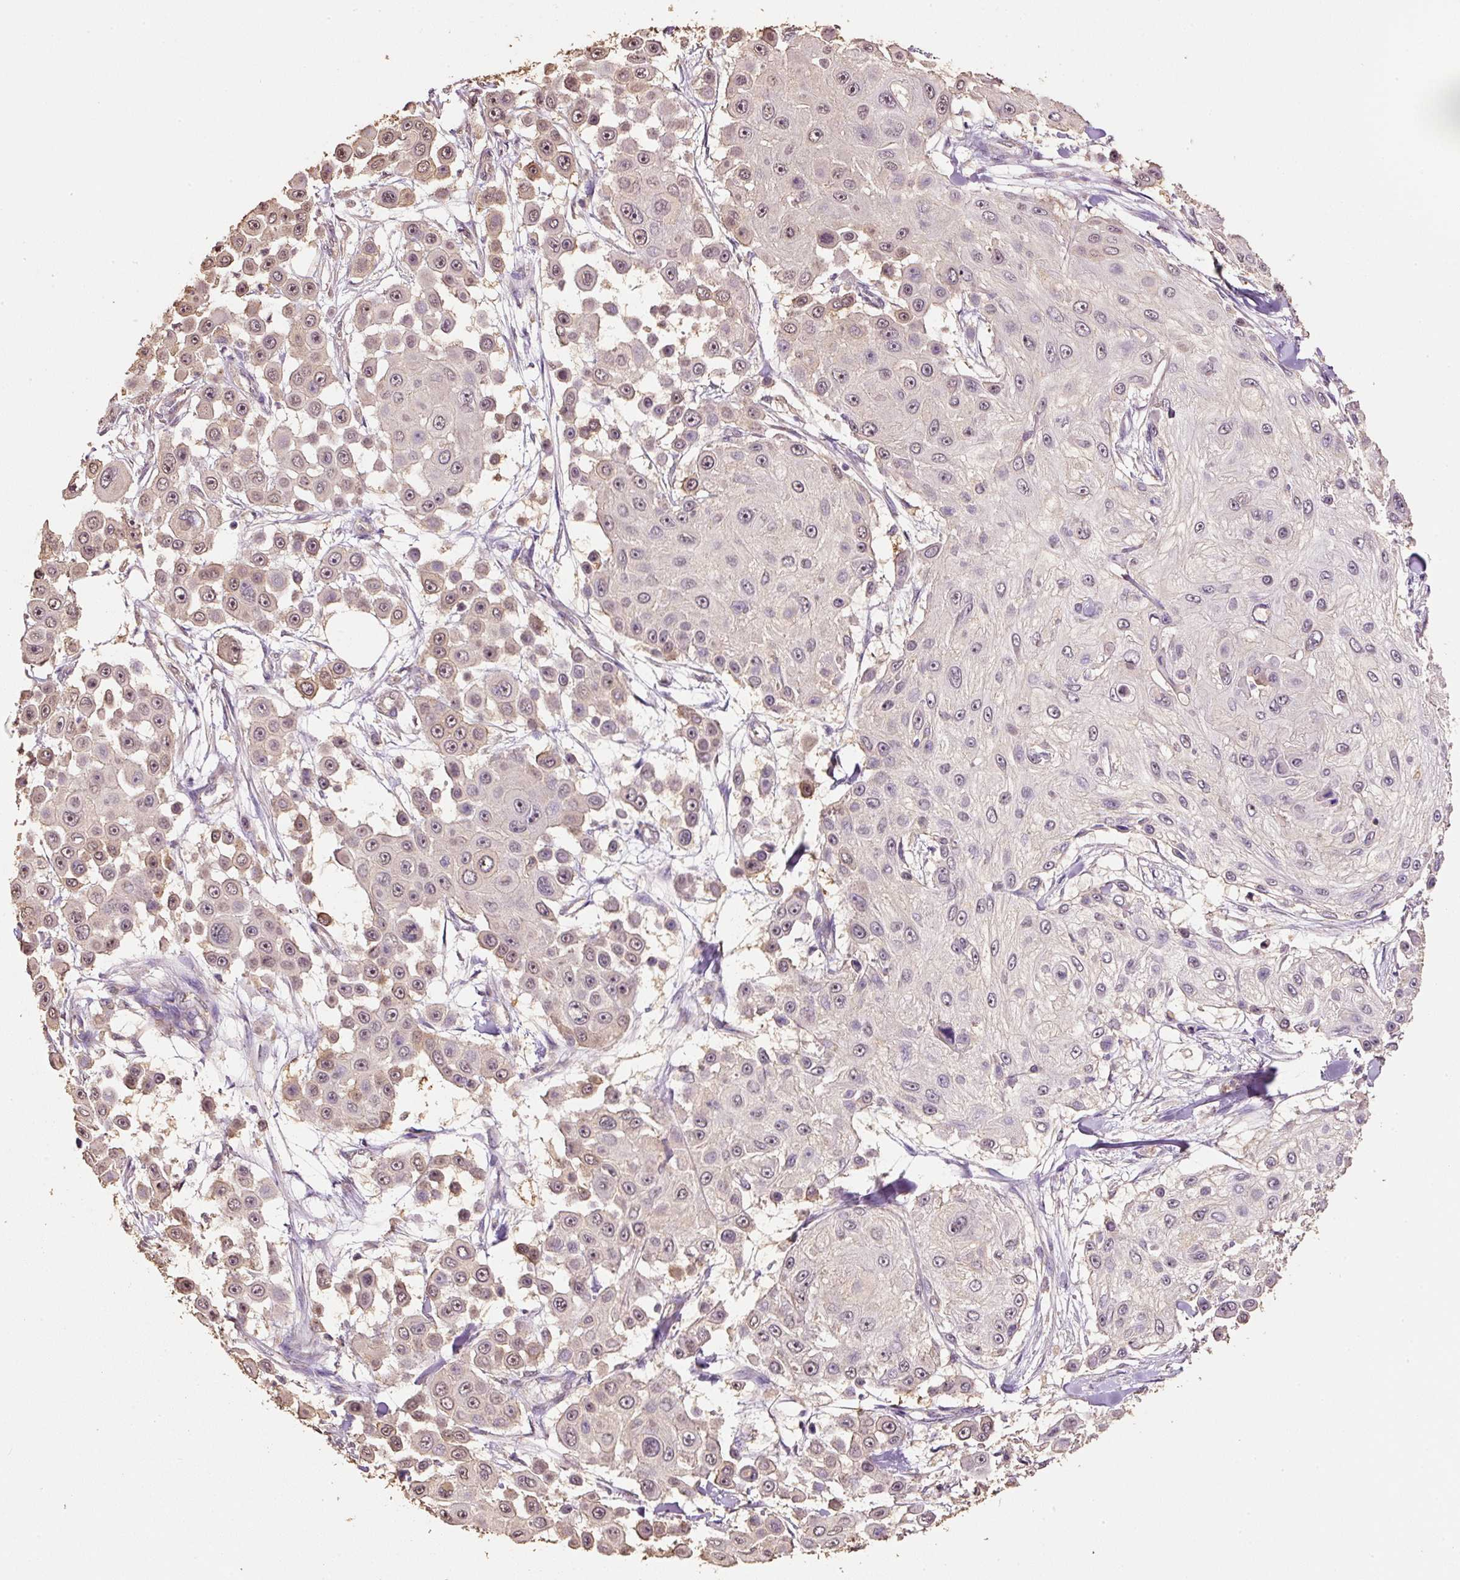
{"staining": {"intensity": "moderate", "quantity": "25%-75%", "location": "cytoplasmic/membranous,nuclear"}, "tissue": "skin cancer", "cell_type": "Tumor cells", "image_type": "cancer", "snomed": [{"axis": "morphology", "description": "Squamous cell carcinoma, NOS"}, {"axis": "topography", "description": "Skin"}], "caption": "Skin squamous cell carcinoma was stained to show a protein in brown. There is medium levels of moderate cytoplasmic/membranous and nuclear positivity in about 25%-75% of tumor cells.", "gene": "HERC2", "patient": {"sex": "male", "age": 67}}